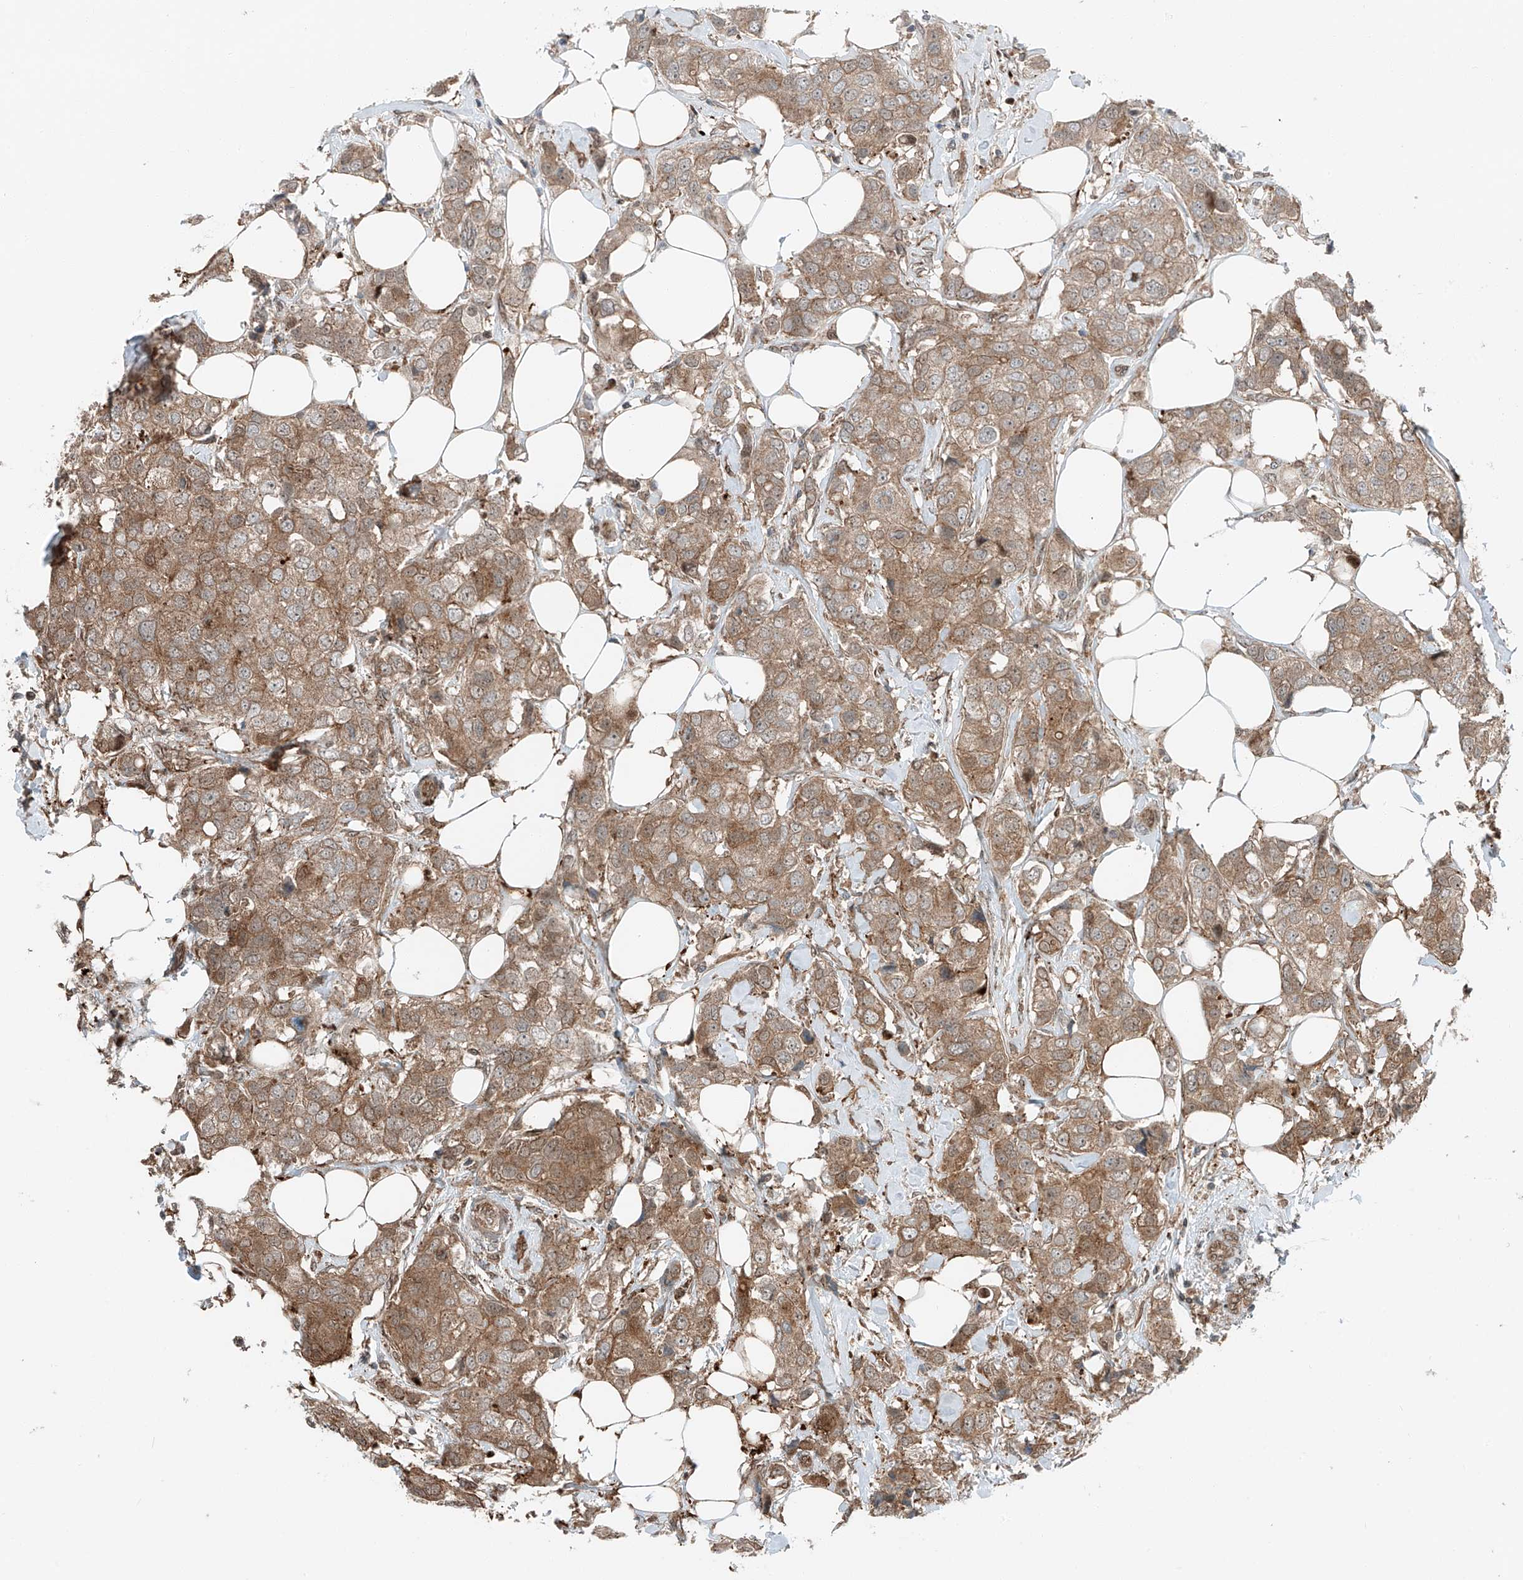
{"staining": {"intensity": "moderate", "quantity": ">75%", "location": "cytoplasmic/membranous"}, "tissue": "breast cancer", "cell_type": "Tumor cells", "image_type": "cancer", "snomed": [{"axis": "morphology", "description": "Duct carcinoma"}, {"axis": "topography", "description": "Breast"}], "caption": "Immunohistochemistry image of breast cancer (invasive ductal carcinoma) stained for a protein (brown), which shows medium levels of moderate cytoplasmic/membranous expression in approximately >75% of tumor cells.", "gene": "USP48", "patient": {"sex": "female", "age": 80}}